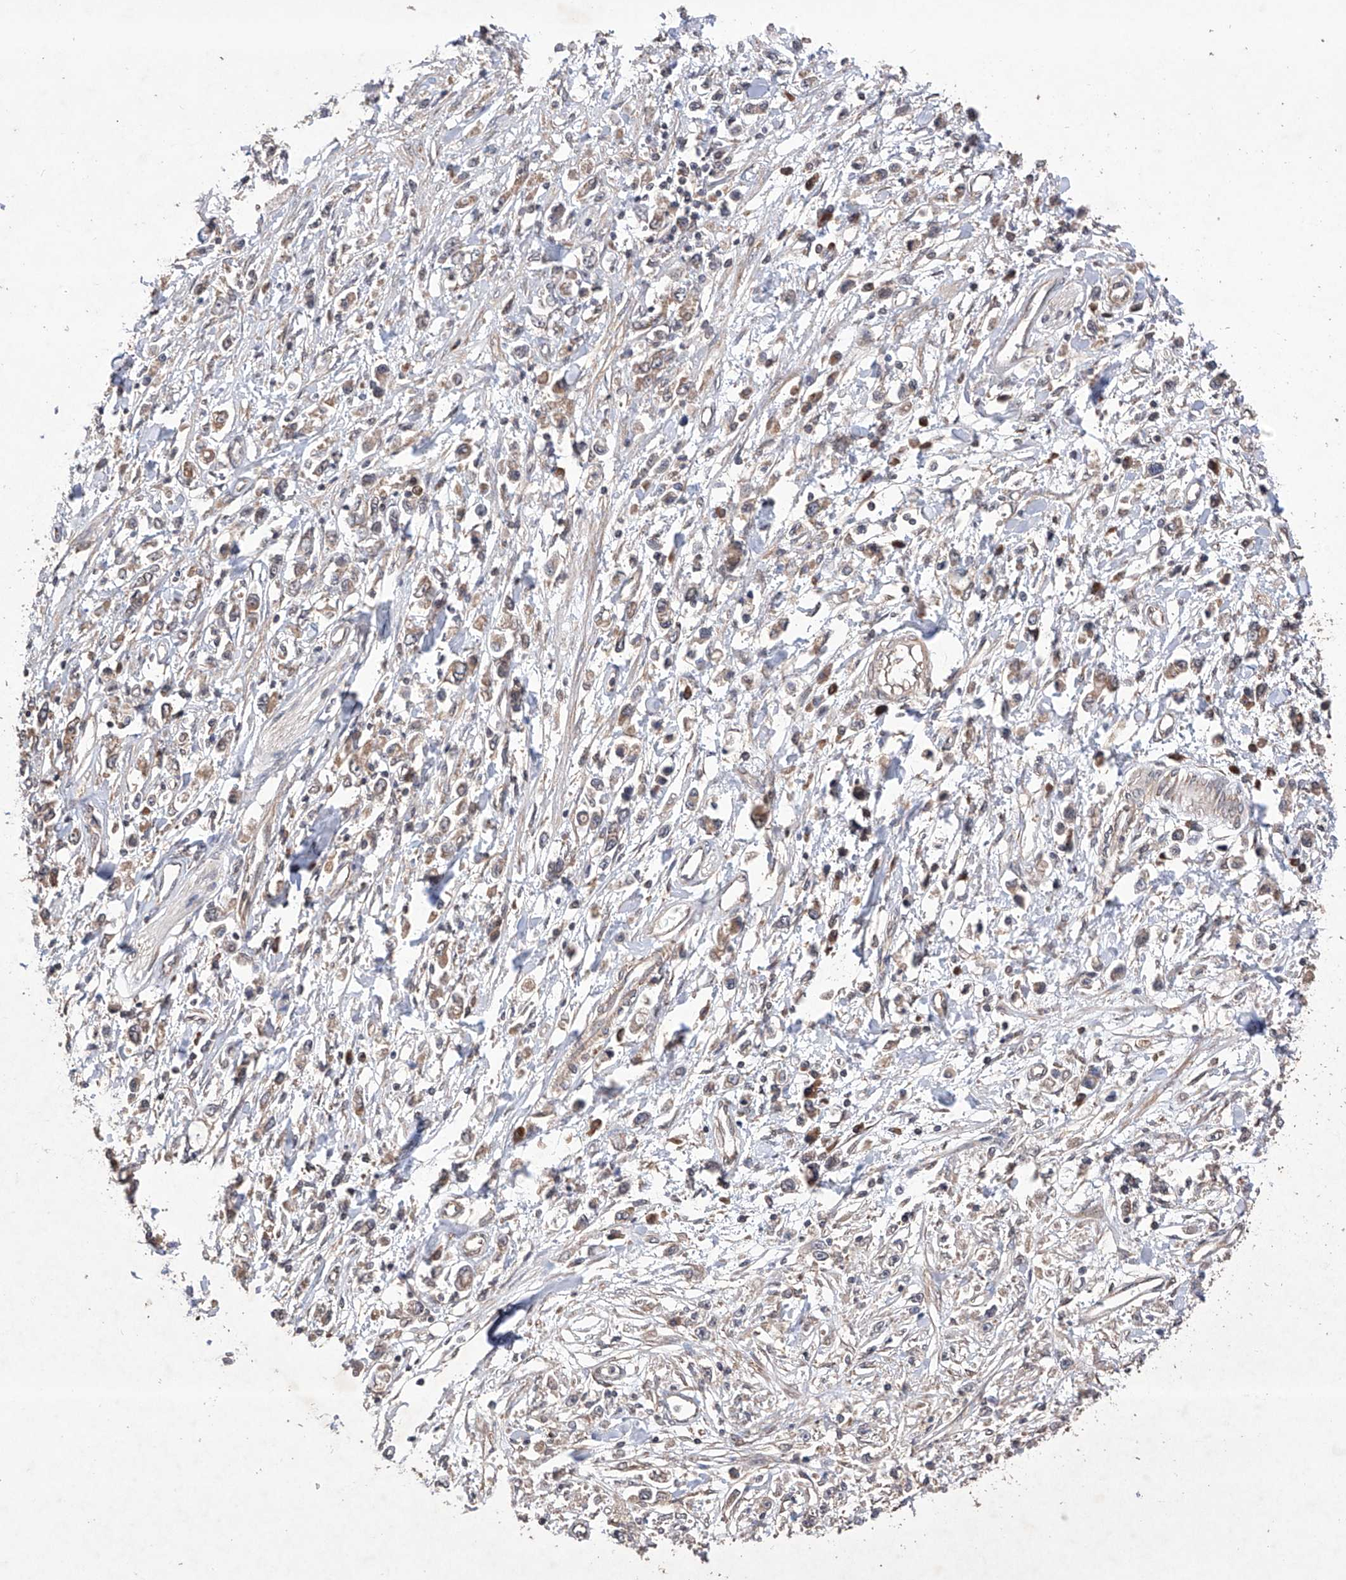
{"staining": {"intensity": "weak", "quantity": "25%-75%", "location": "cytoplasmic/membranous"}, "tissue": "stomach cancer", "cell_type": "Tumor cells", "image_type": "cancer", "snomed": [{"axis": "morphology", "description": "Adenocarcinoma, NOS"}, {"axis": "topography", "description": "Stomach"}], "caption": "Immunohistochemistry of human stomach adenocarcinoma shows low levels of weak cytoplasmic/membranous staining in approximately 25%-75% of tumor cells.", "gene": "LURAP1", "patient": {"sex": "female", "age": 59}}